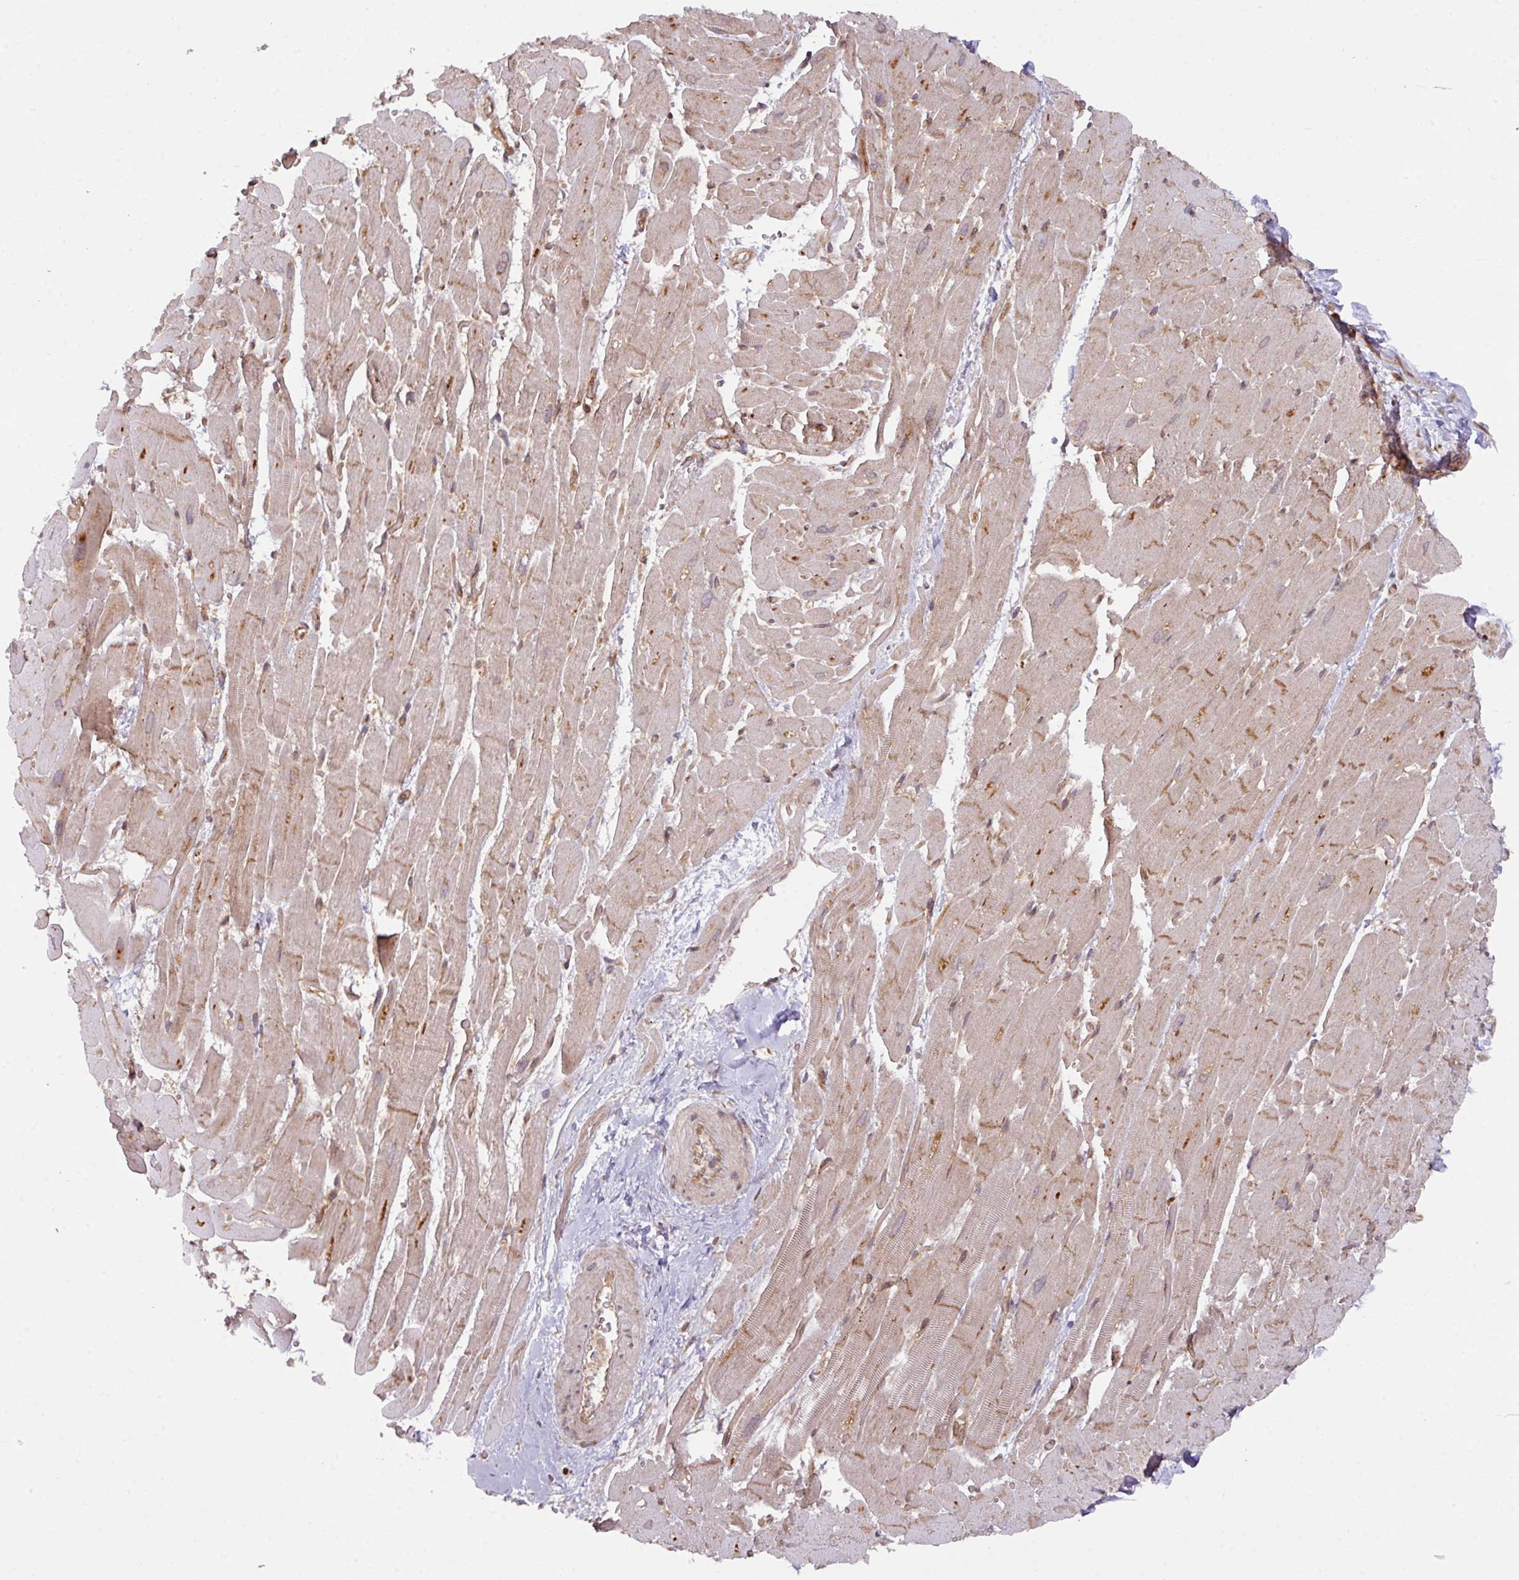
{"staining": {"intensity": "moderate", "quantity": ">75%", "location": "cytoplasmic/membranous"}, "tissue": "heart muscle", "cell_type": "Cardiomyocytes", "image_type": "normal", "snomed": [{"axis": "morphology", "description": "Normal tissue, NOS"}, {"axis": "topography", "description": "Heart"}], "caption": "Immunohistochemical staining of unremarkable human heart muscle displays >75% levels of moderate cytoplasmic/membranous protein positivity in about >75% of cardiomyocytes. Nuclei are stained in blue.", "gene": "CYFIP2", "patient": {"sex": "male", "age": 37}}